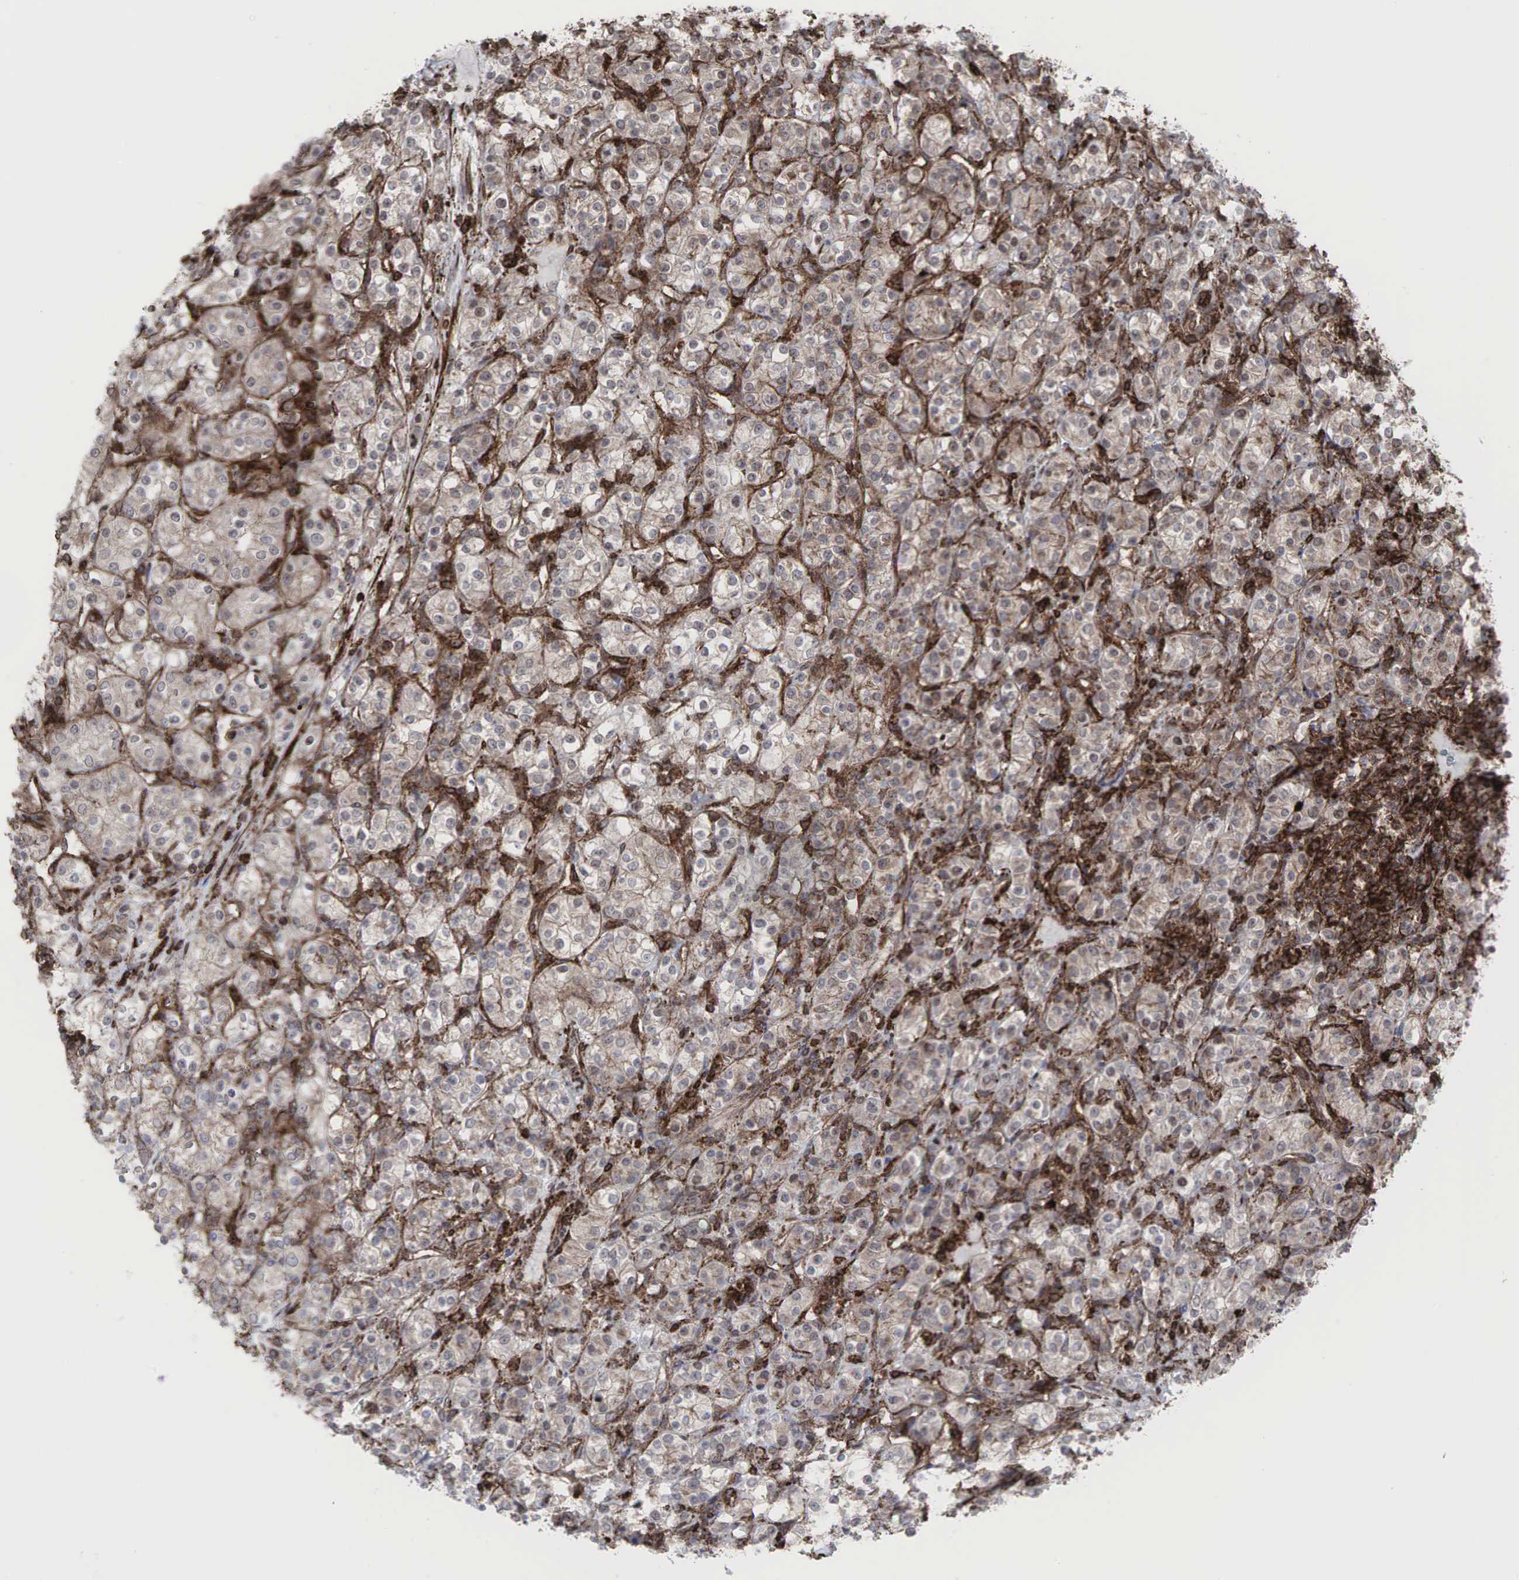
{"staining": {"intensity": "weak", "quantity": ">75%", "location": "cytoplasmic/membranous"}, "tissue": "renal cancer", "cell_type": "Tumor cells", "image_type": "cancer", "snomed": [{"axis": "morphology", "description": "Adenocarcinoma, NOS"}, {"axis": "topography", "description": "Kidney"}], "caption": "Protein staining of renal adenocarcinoma tissue displays weak cytoplasmic/membranous staining in approximately >75% of tumor cells.", "gene": "GPRASP1", "patient": {"sex": "male", "age": 77}}